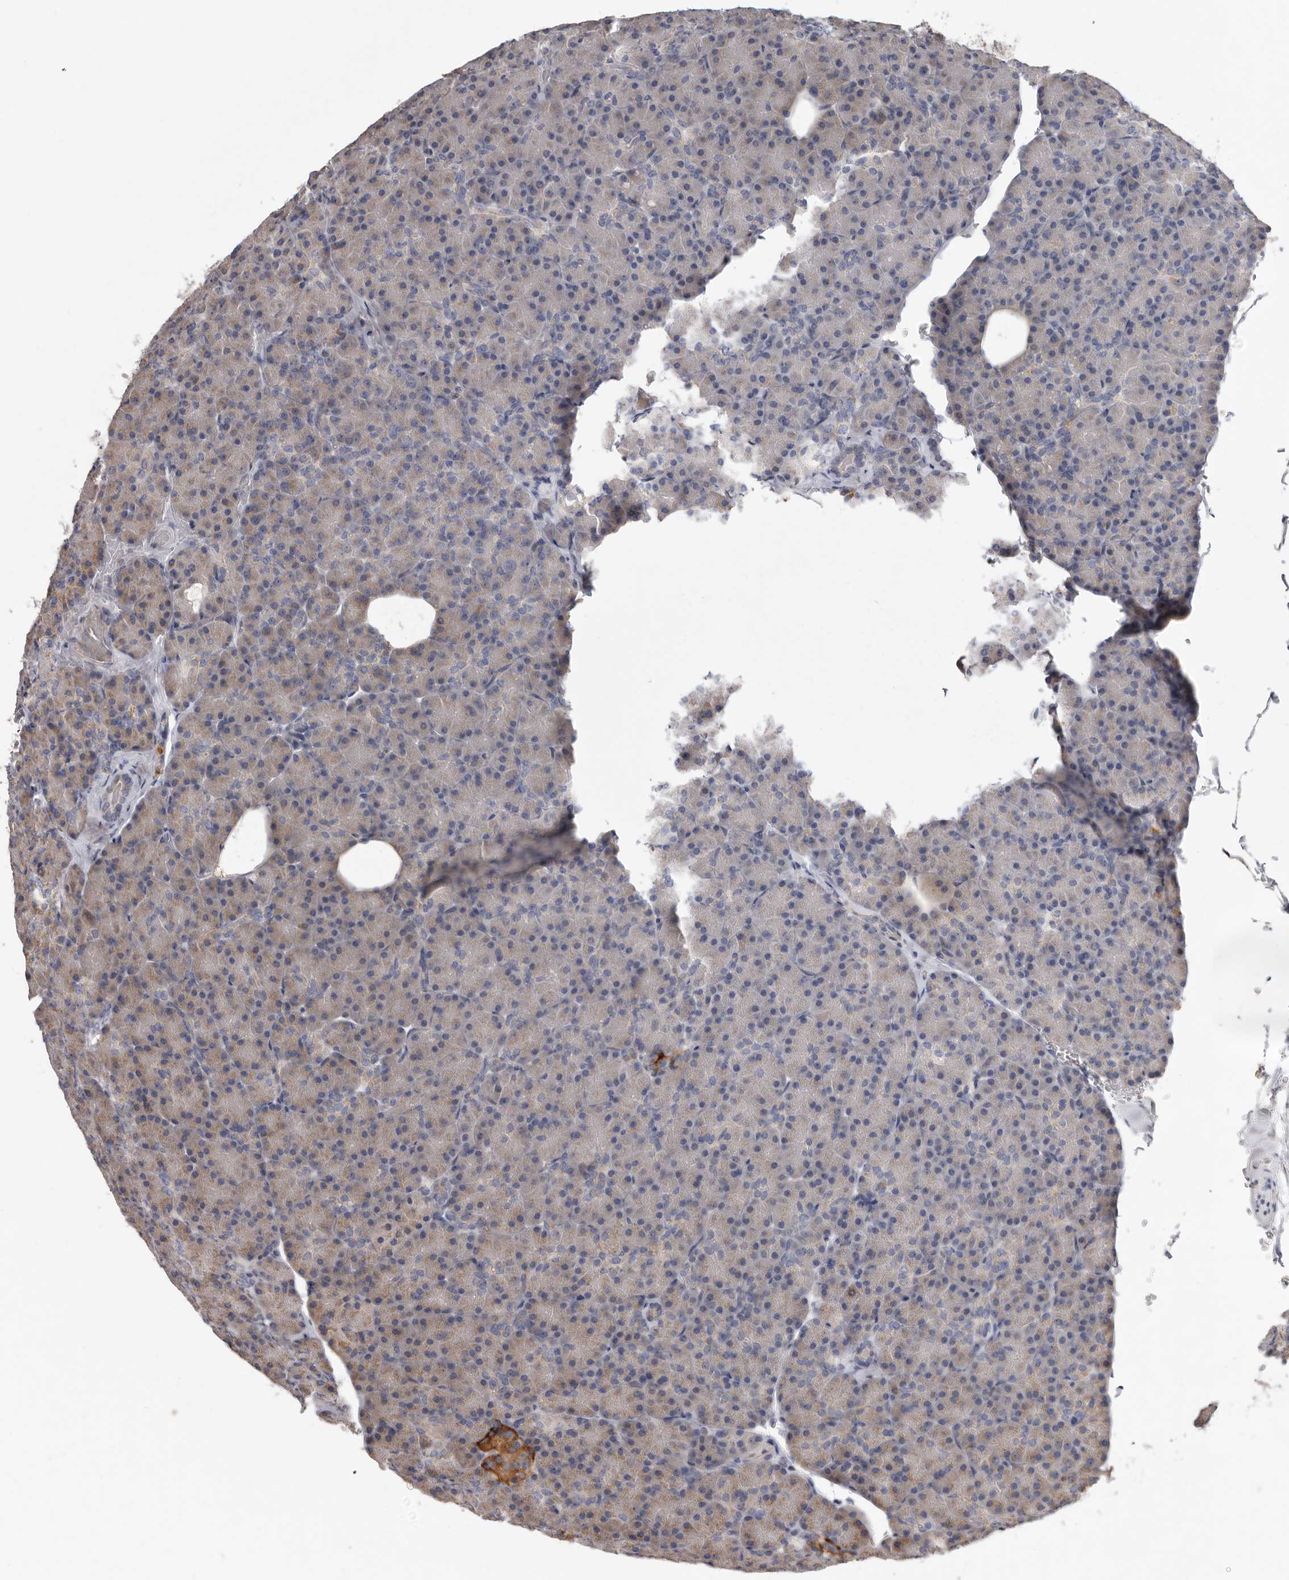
{"staining": {"intensity": "moderate", "quantity": "<25%", "location": "cytoplasmic/membranous"}, "tissue": "pancreas", "cell_type": "Exocrine glandular cells", "image_type": "normal", "snomed": [{"axis": "morphology", "description": "Normal tissue, NOS"}, {"axis": "topography", "description": "Pancreas"}], "caption": "Immunohistochemistry (IHC) of unremarkable pancreas displays low levels of moderate cytoplasmic/membranous positivity in approximately <25% of exocrine glandular cells. The protein is stained brown, and the nuclei are stained in blue (DAB IHC with brightfield microscopy, high magnification).", "gene": "ASIC5", "patient": {"sex": "female", "age": 43}}